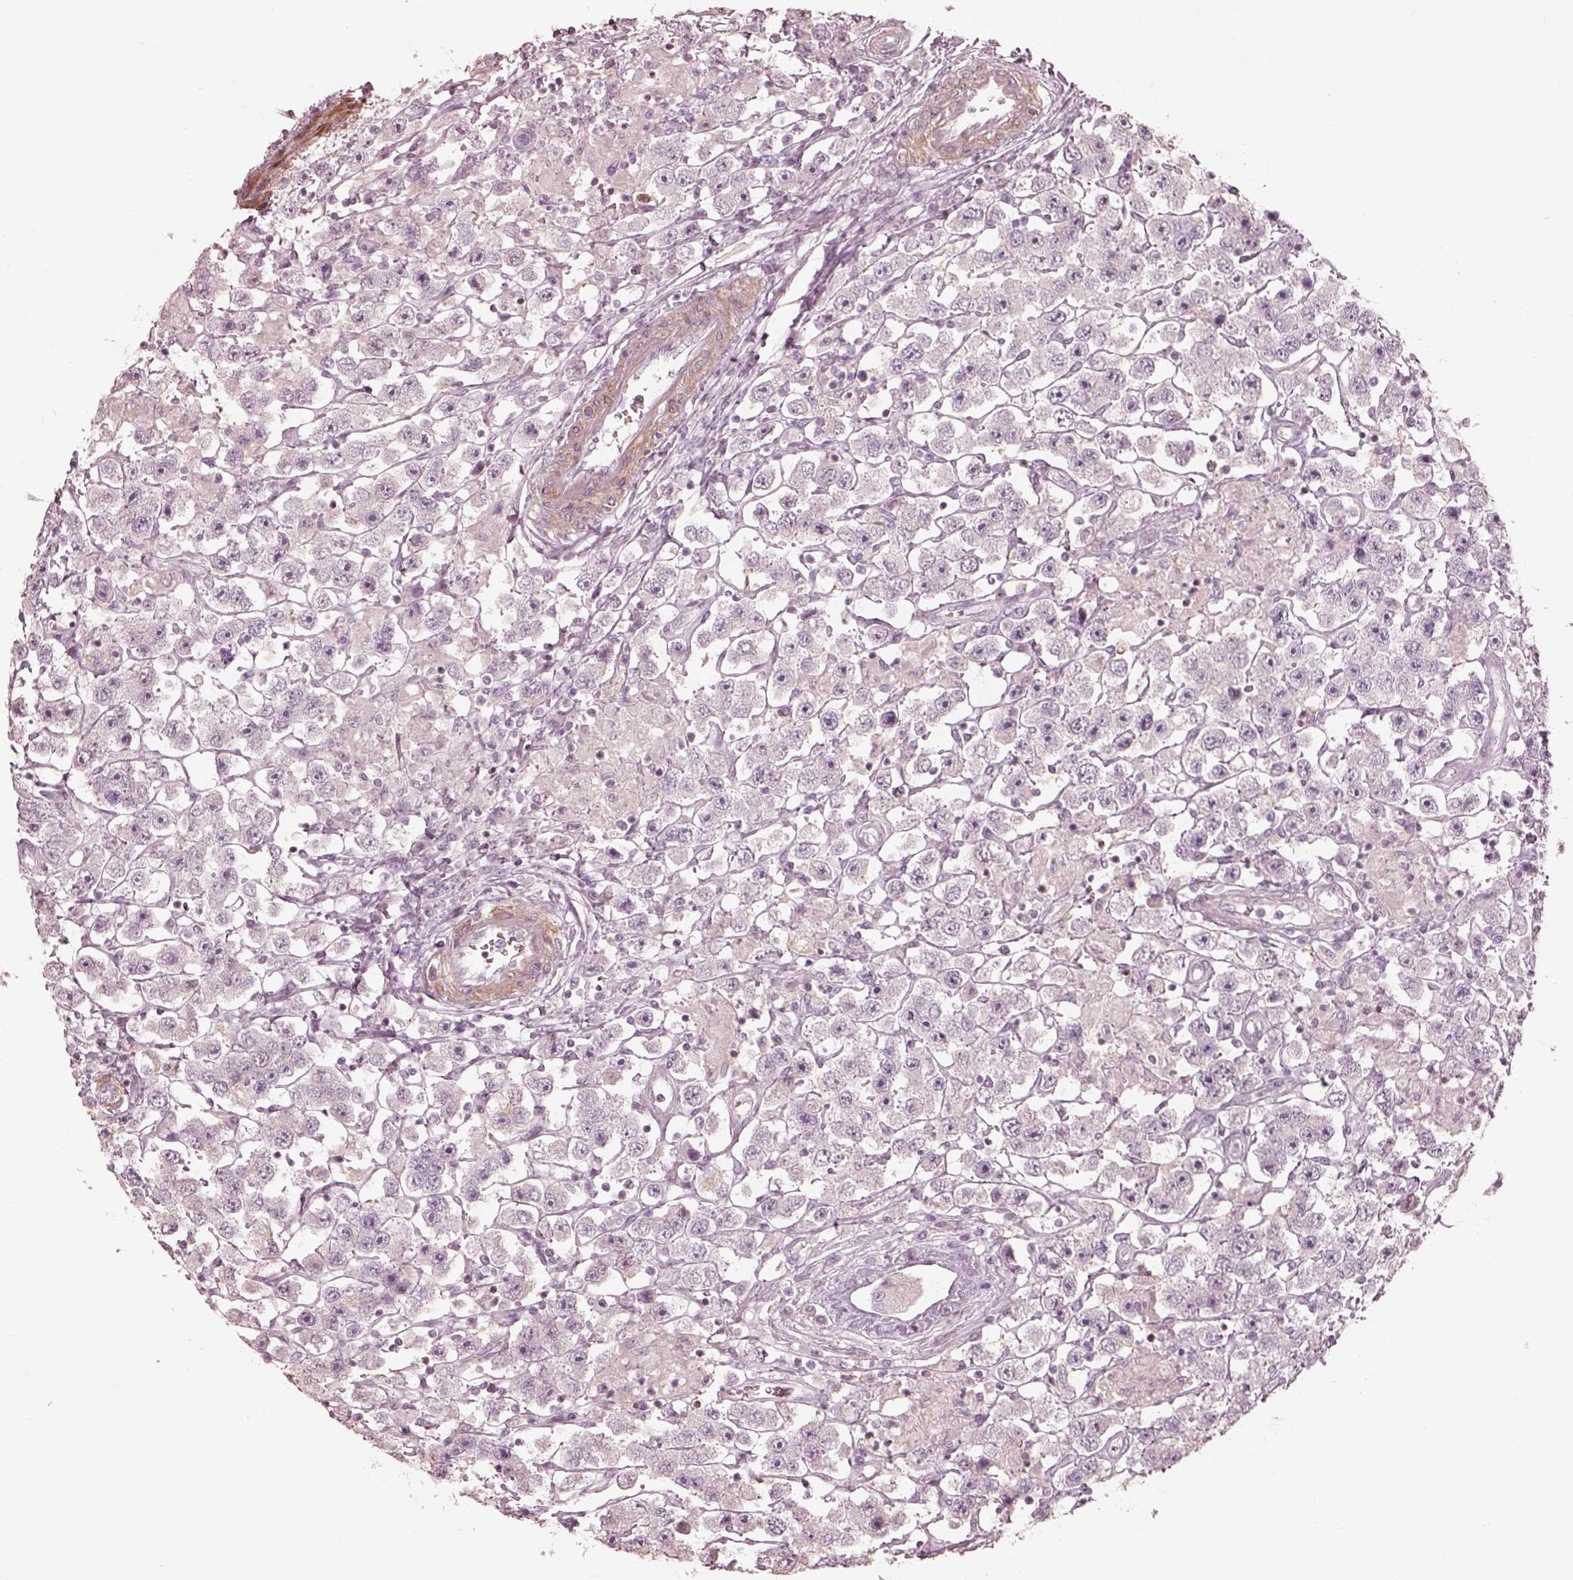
{"staining": {"intensity": "negative", "quantity": "none", "location": "none"}, "tissue": "testis cancer", "cell_type": "Tumor cells", "image_type": "cancer", "snomed": [{"axis": "morphology", "description": "Seminoma, NOS"}, {"axis": "topography", "description": "Testis"}], "caption": "This is an immunohistochemistry image of seminoma (testis). There is no staining in tumor cells.", "gene": "PRLHR", "patient": {"sex": "male", "age": 45}}